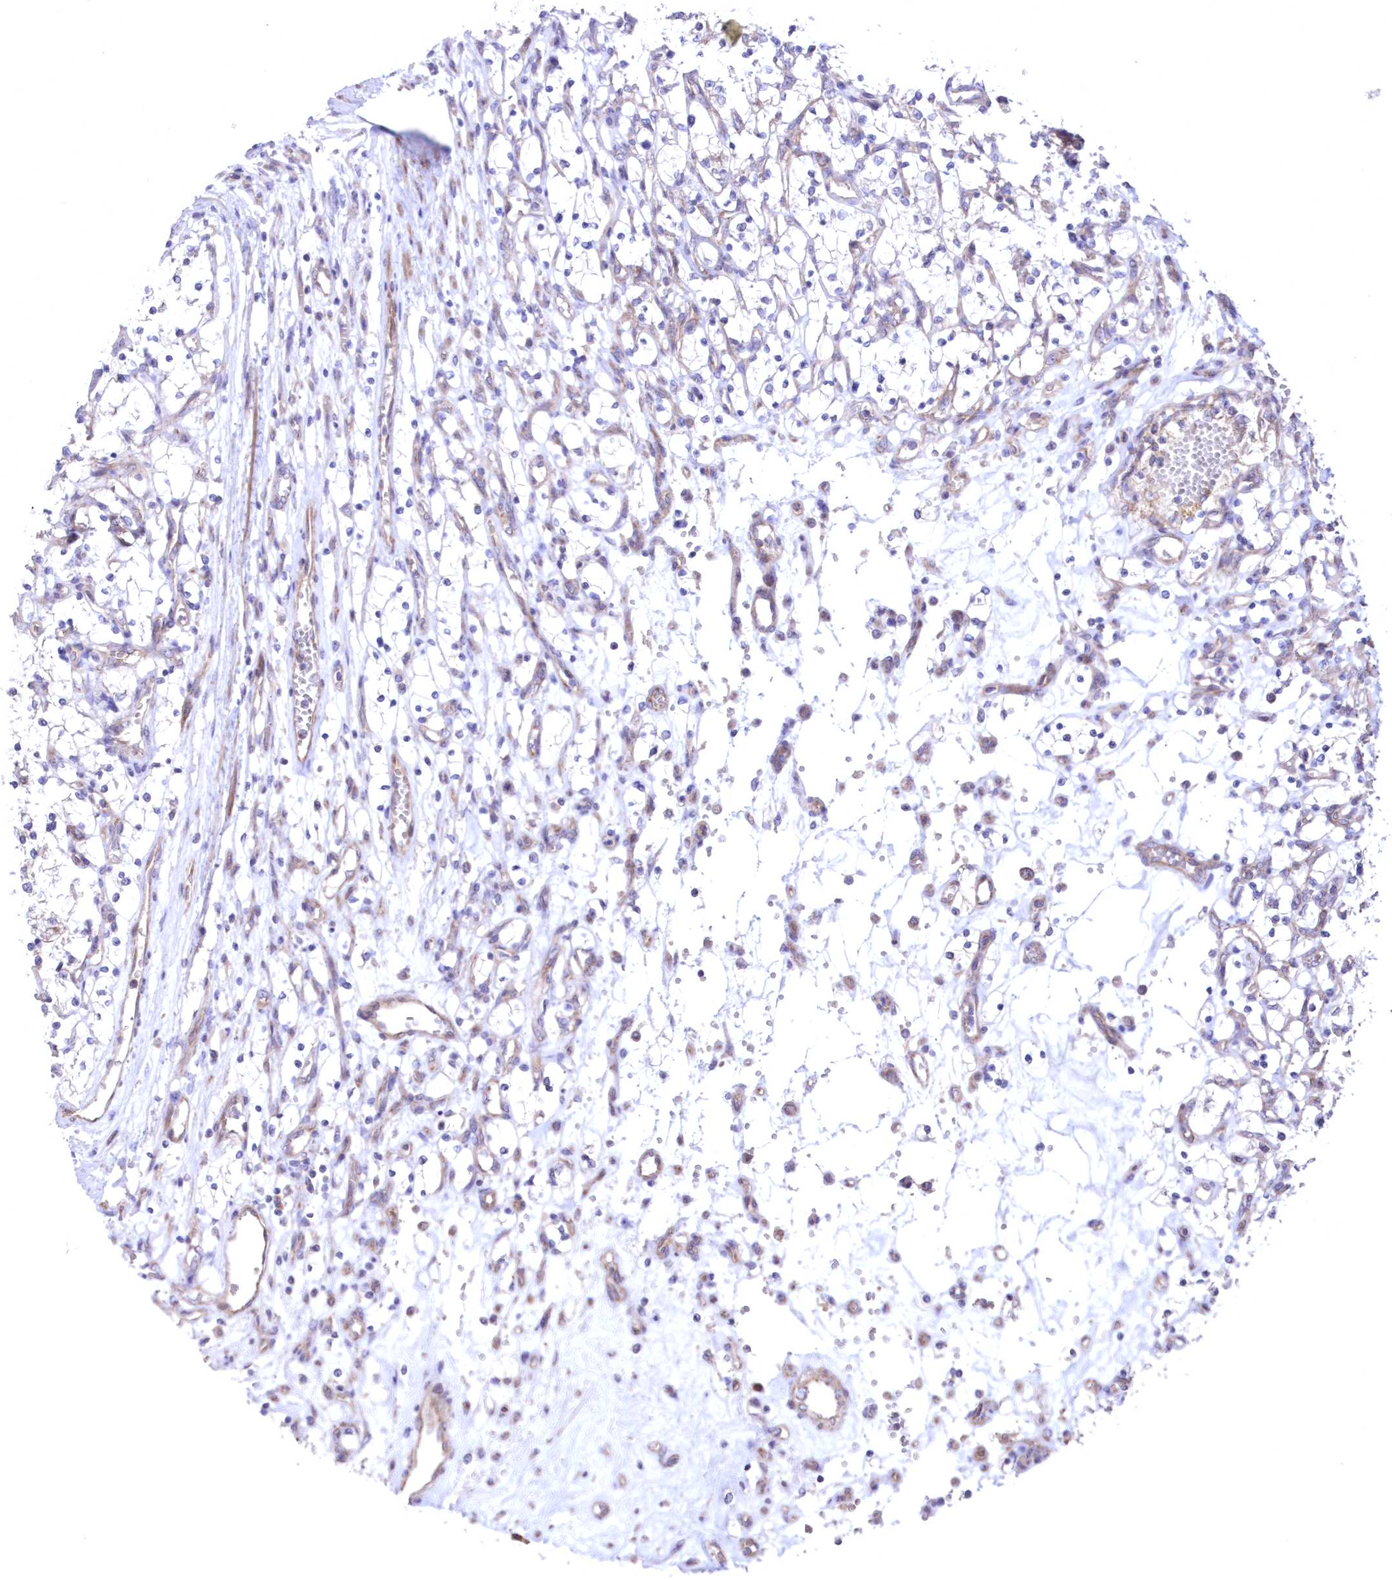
{"staining": {"intensity": "negative", "quantity": "none", "location": "none"}, "tissue": "renal cancer", "cell_type": "Tumor cells", "image_type": "cancer", "snomed": [{"axis": "morphology", "description": "Adenocarcinoma, NOS"}, {"axis": "topography", "description": "Kidney"}], "caption": "Immunohistochemical staining of human renal cancer reveals no significant staining in tumor cells.", "gene": "MTRF1L", "patient": {"sex": "female", "age": 69}}